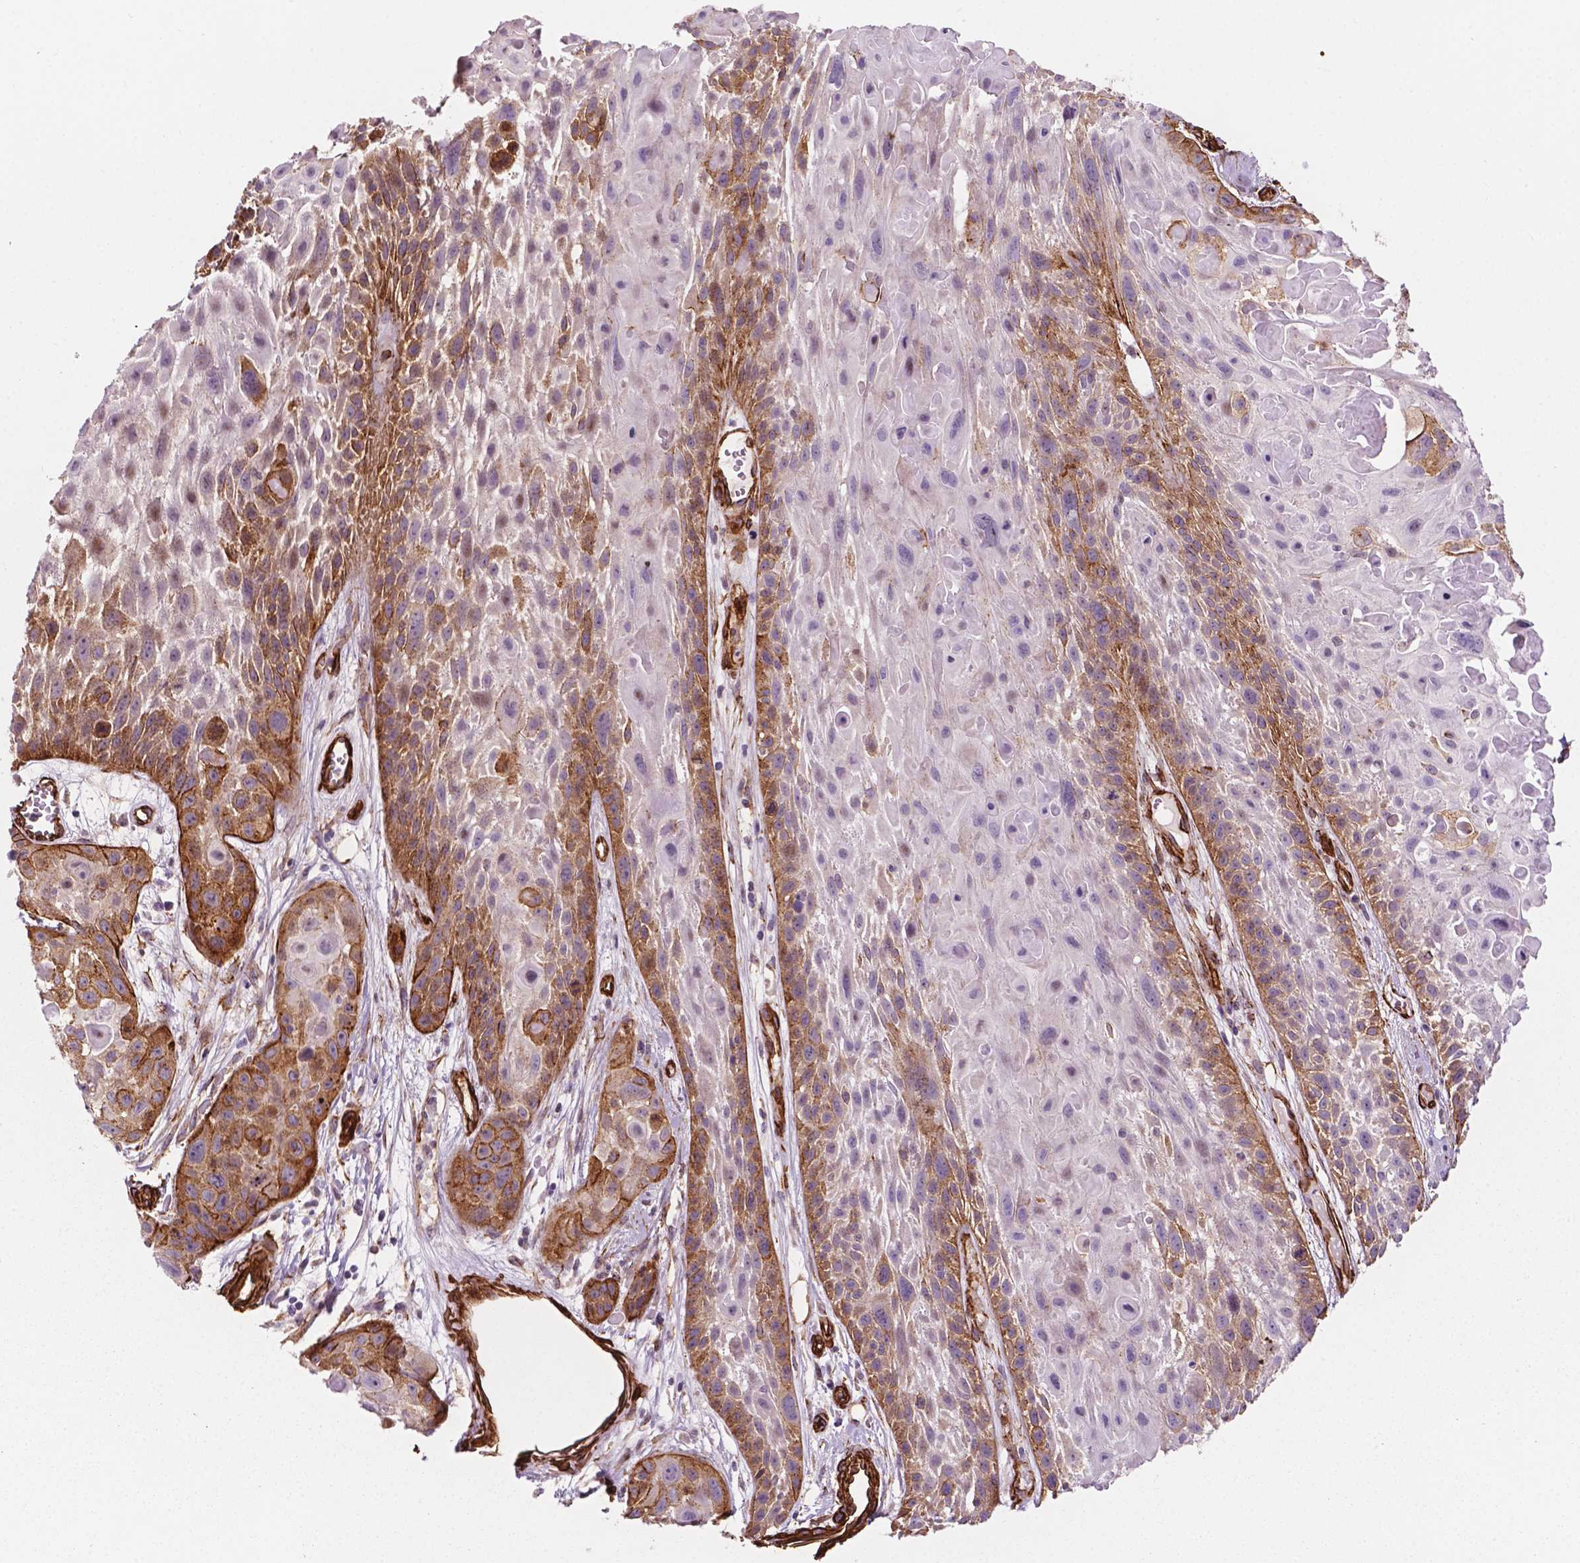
{"staining": {"intensity": "moderate", "quantity": "25%-75%", "location": "cytoplasmic/membranous"}, "tissue": "skin cancer", "cell_type": "Tumor cells", "image_type": "cancer", "snomed": [{"axis": "morphology", "description": "Squamous cell carcinoma, NOS"}, {"axis": "topography", "description": "Skin"}, {"axis": "topography", "description": "Anal"}], "caption": "Protein expression analysis of skin cancer (squamous cell carcinoma) reveals moderate cytoplasmic/membranous expression in about 25%-75% of tumor cells. Using DAB (brown) and hematoxylin (blue) stains, captured at high magnification using brightfield microscopy.", "gene": "EGFL8", "patient": {"sex": "female", "age": 75}}